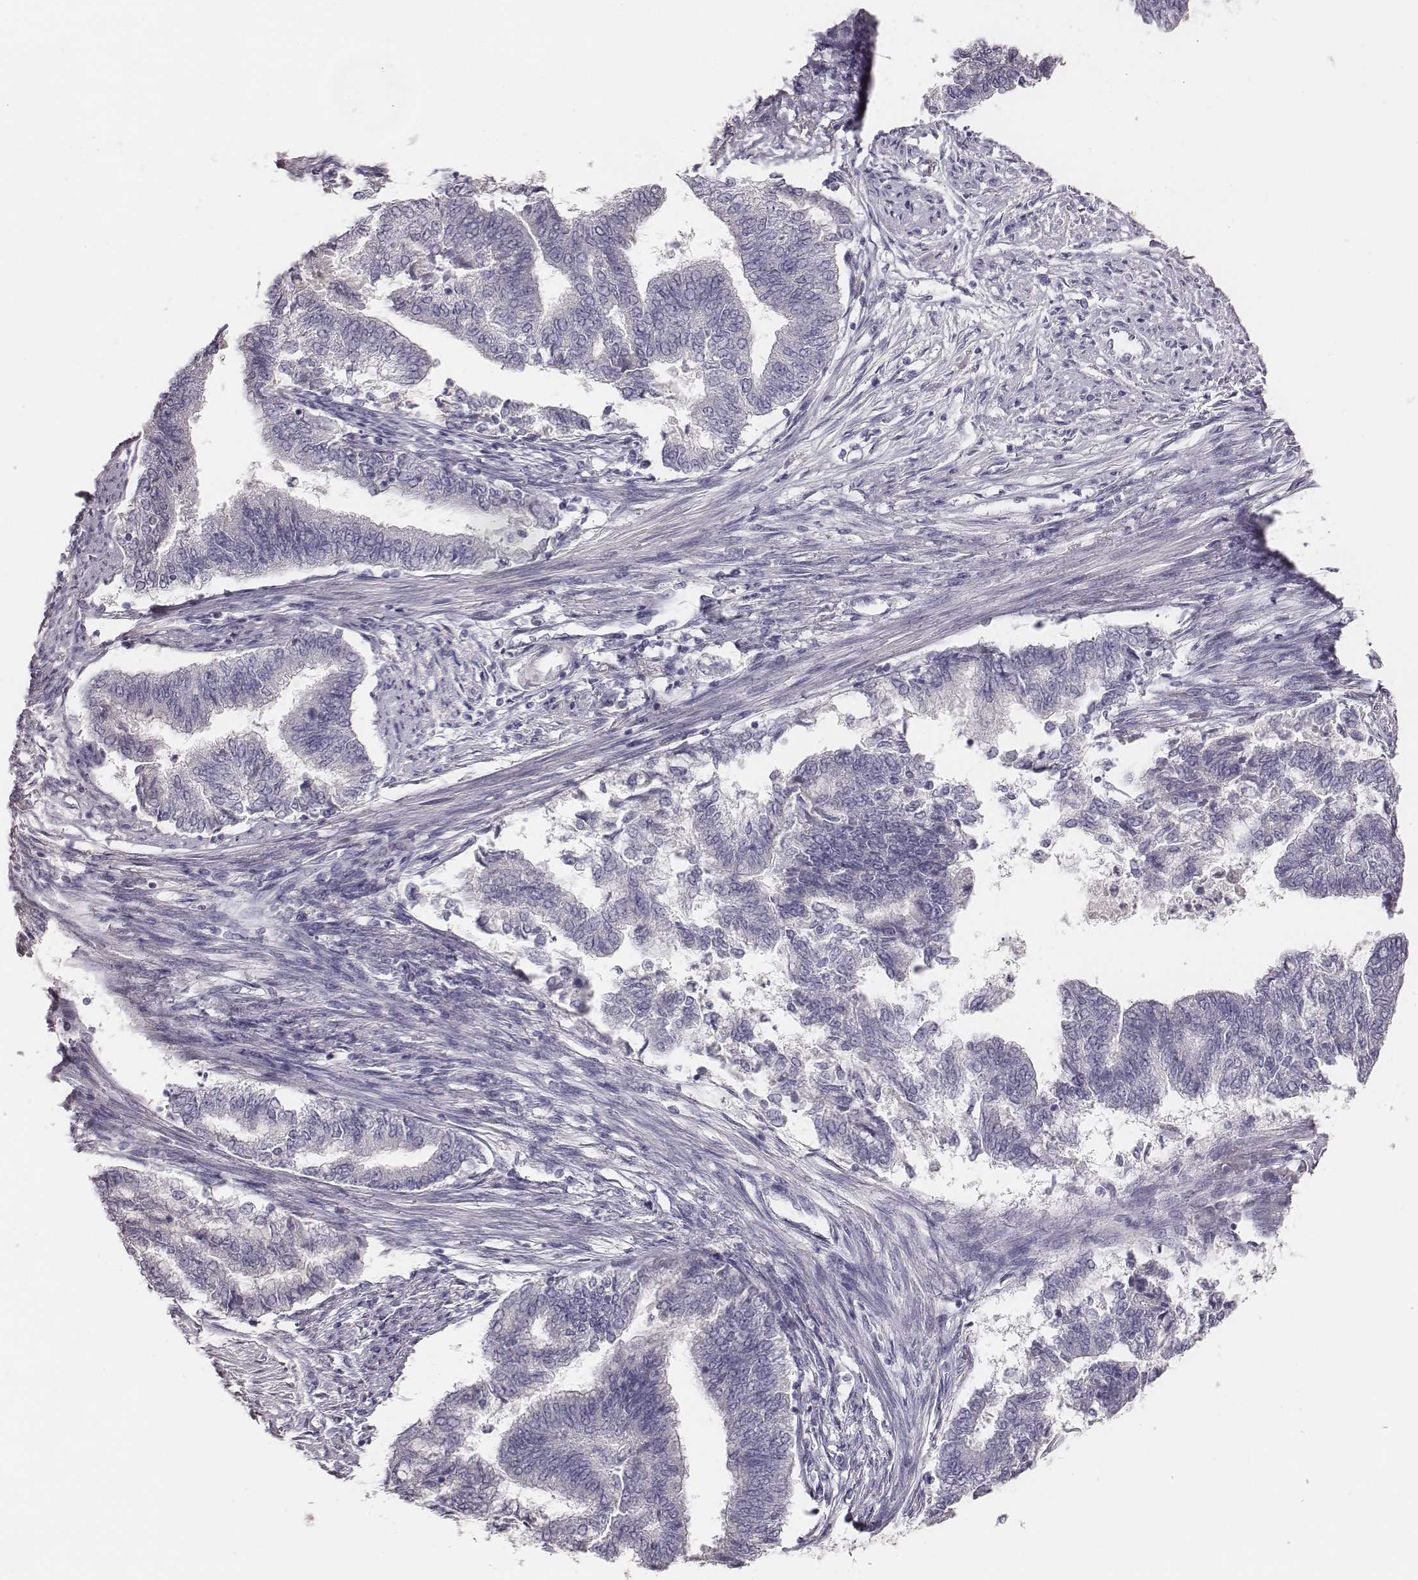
{"staining": {"intensity": "negative", "quantity": "none", "location": "none"}, "tissue": "endometrial cancer", "cell_type": "Tumor cells", "image_type": "cancer", "snomed": [{"axis": "morphology", "description": "Adenocarcinoma, NOS"}, {"axis": "topography", "description": "Endometrium"}], "caption": "Tumor cells are negative for protein expression in human endometrial adenocarcinoma. (DAB (3,3'-diaminobenzidine) IHC, high magnification).", "gene": "MYH6", "patient": {"sex": "female", "age": 65}}